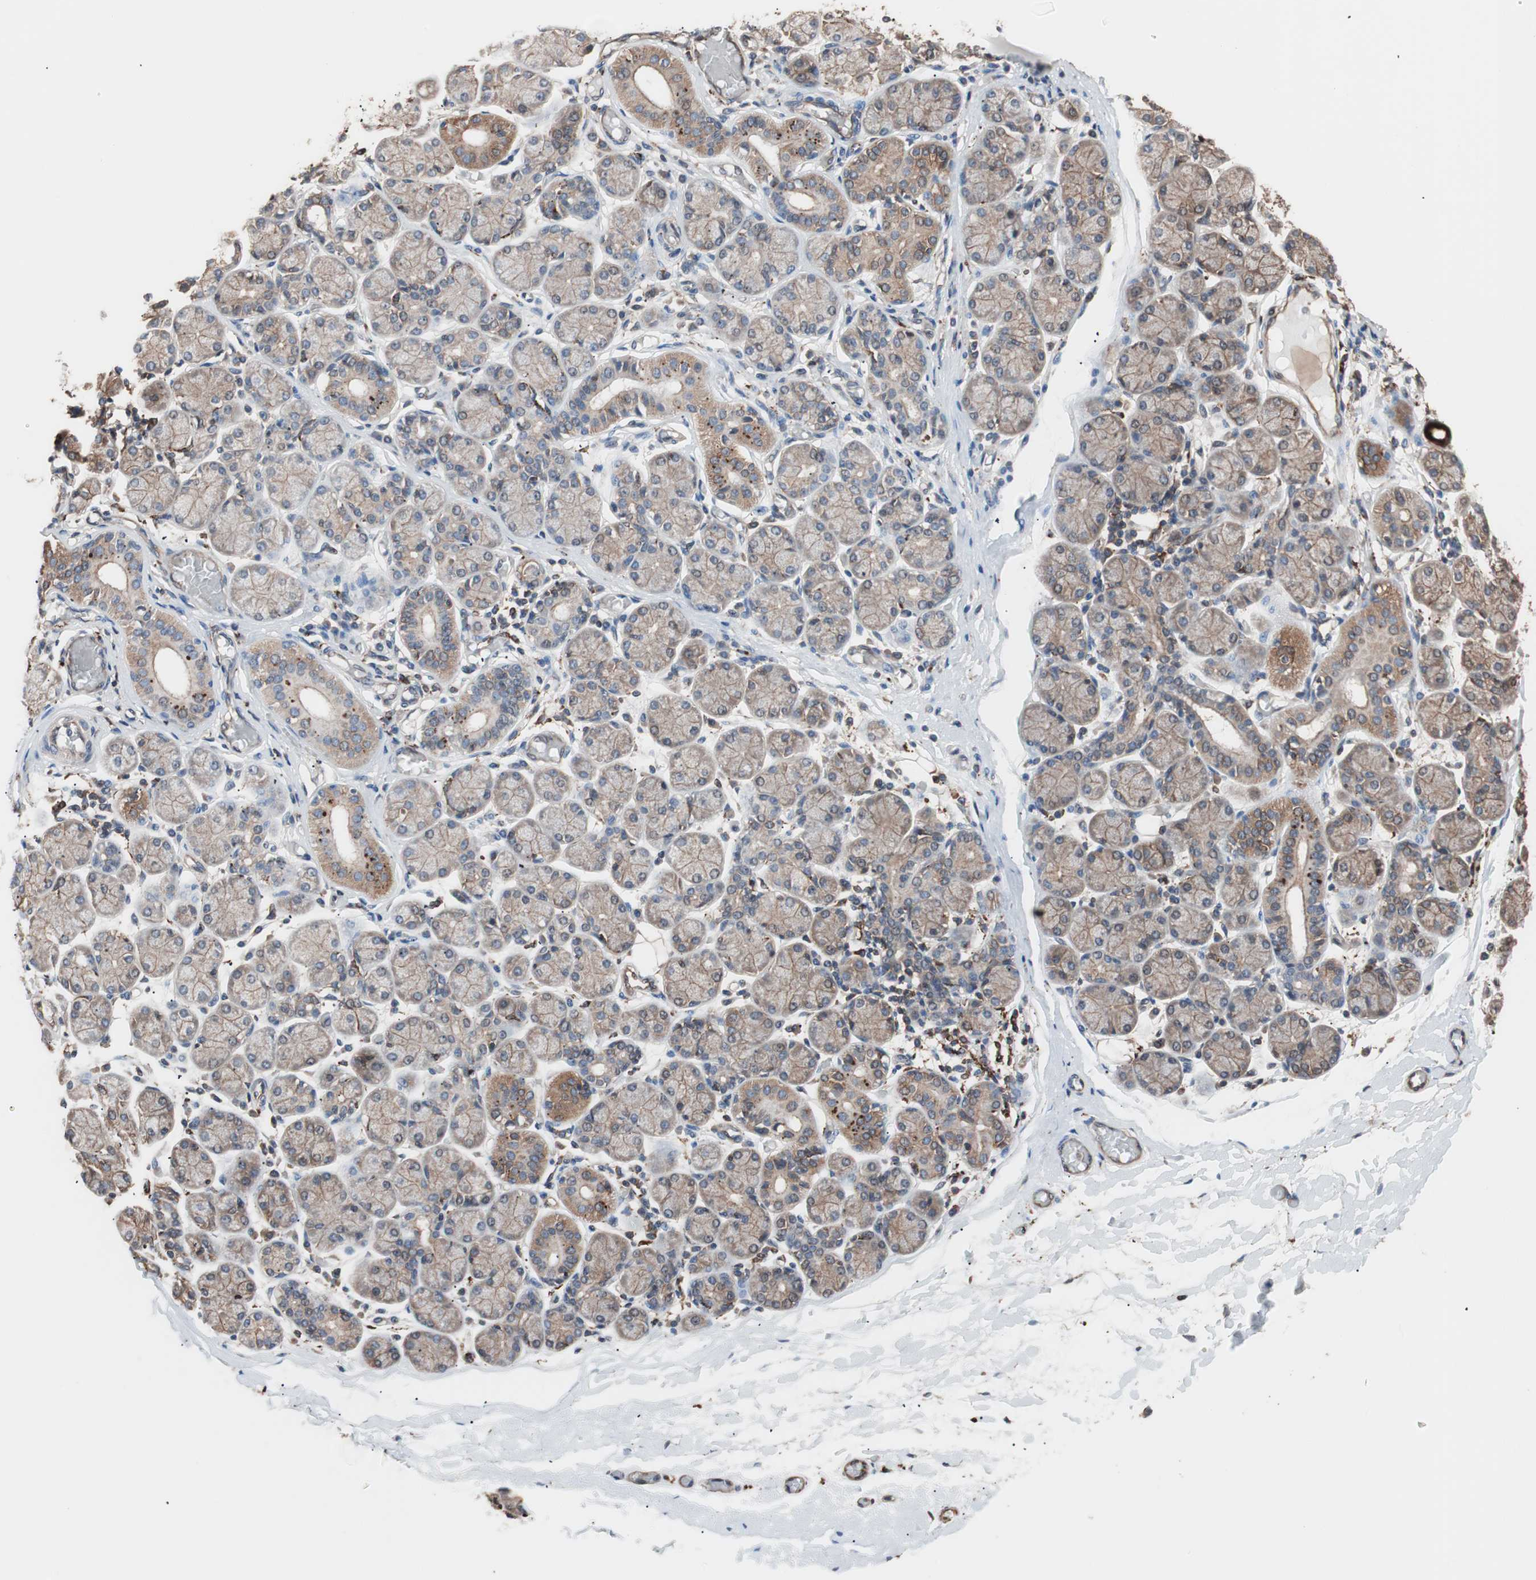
{"staining": {"intensity": "moderate", "quantity": "25%-75%", "location": "cytoplasmic/membranous"}, "tissue": "salivary gland", "cell_type": "Glandular cells", "image_type": "normal", "snomed": [{"axis": "morphology", "description": "Normal tissue, NOS"}, {"axis": "topography", "description": "Salivary gland"}], "caption": "Protein expression analysis of normal salivary gland reveals moderate cytoplasmic/membranous staining in about 25%-75% of glandular cells.", "gene": "CCT3", "patient": {"sex": "female", "age": 24}}